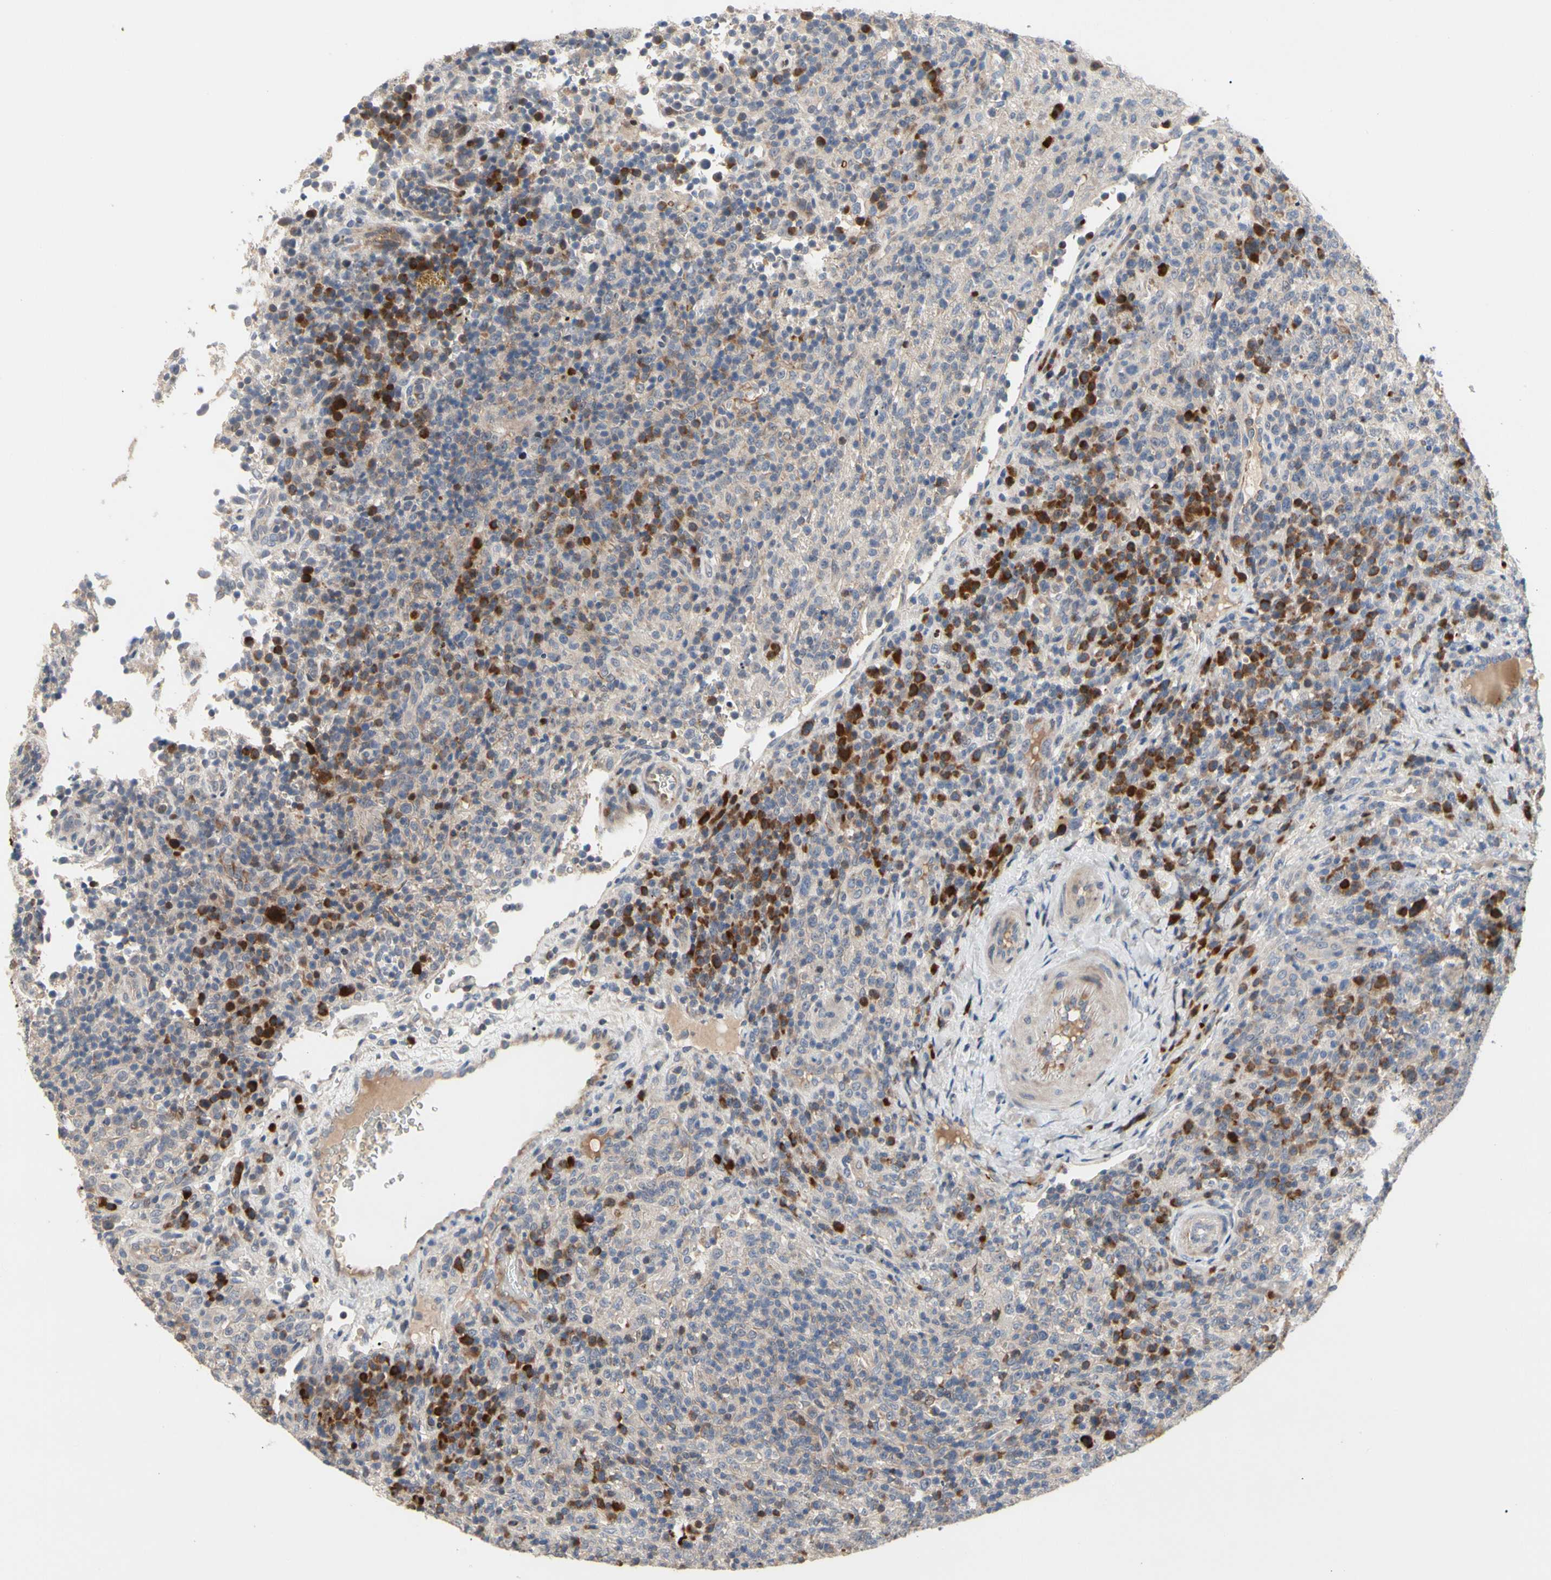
{"staining": {"intensity": "moderate", "quantity": "<25%", "location": "cytoplasmic/membranous"}, "tissue": "lymphoma", "cell_type": "Tumor cells", "image_type": "cancer", "snomed": [{"axis": "morphology", "description": "Malignant lymphoma, non-Hodgkin's type, High grade"}, {"axis": "topography", "description": "Lymph node"}], "caption": "Immunohistochemical staining of malignant lymphoma, non-Hodgkin's type (high-grade) displays low levels of moderate cytoplasmic/membranous positivity in approximately <25% of tumor cells. Nuclei are stained in blue.", "gene": "HMGCR", "patient": {"sex": "female", "age": 76}}